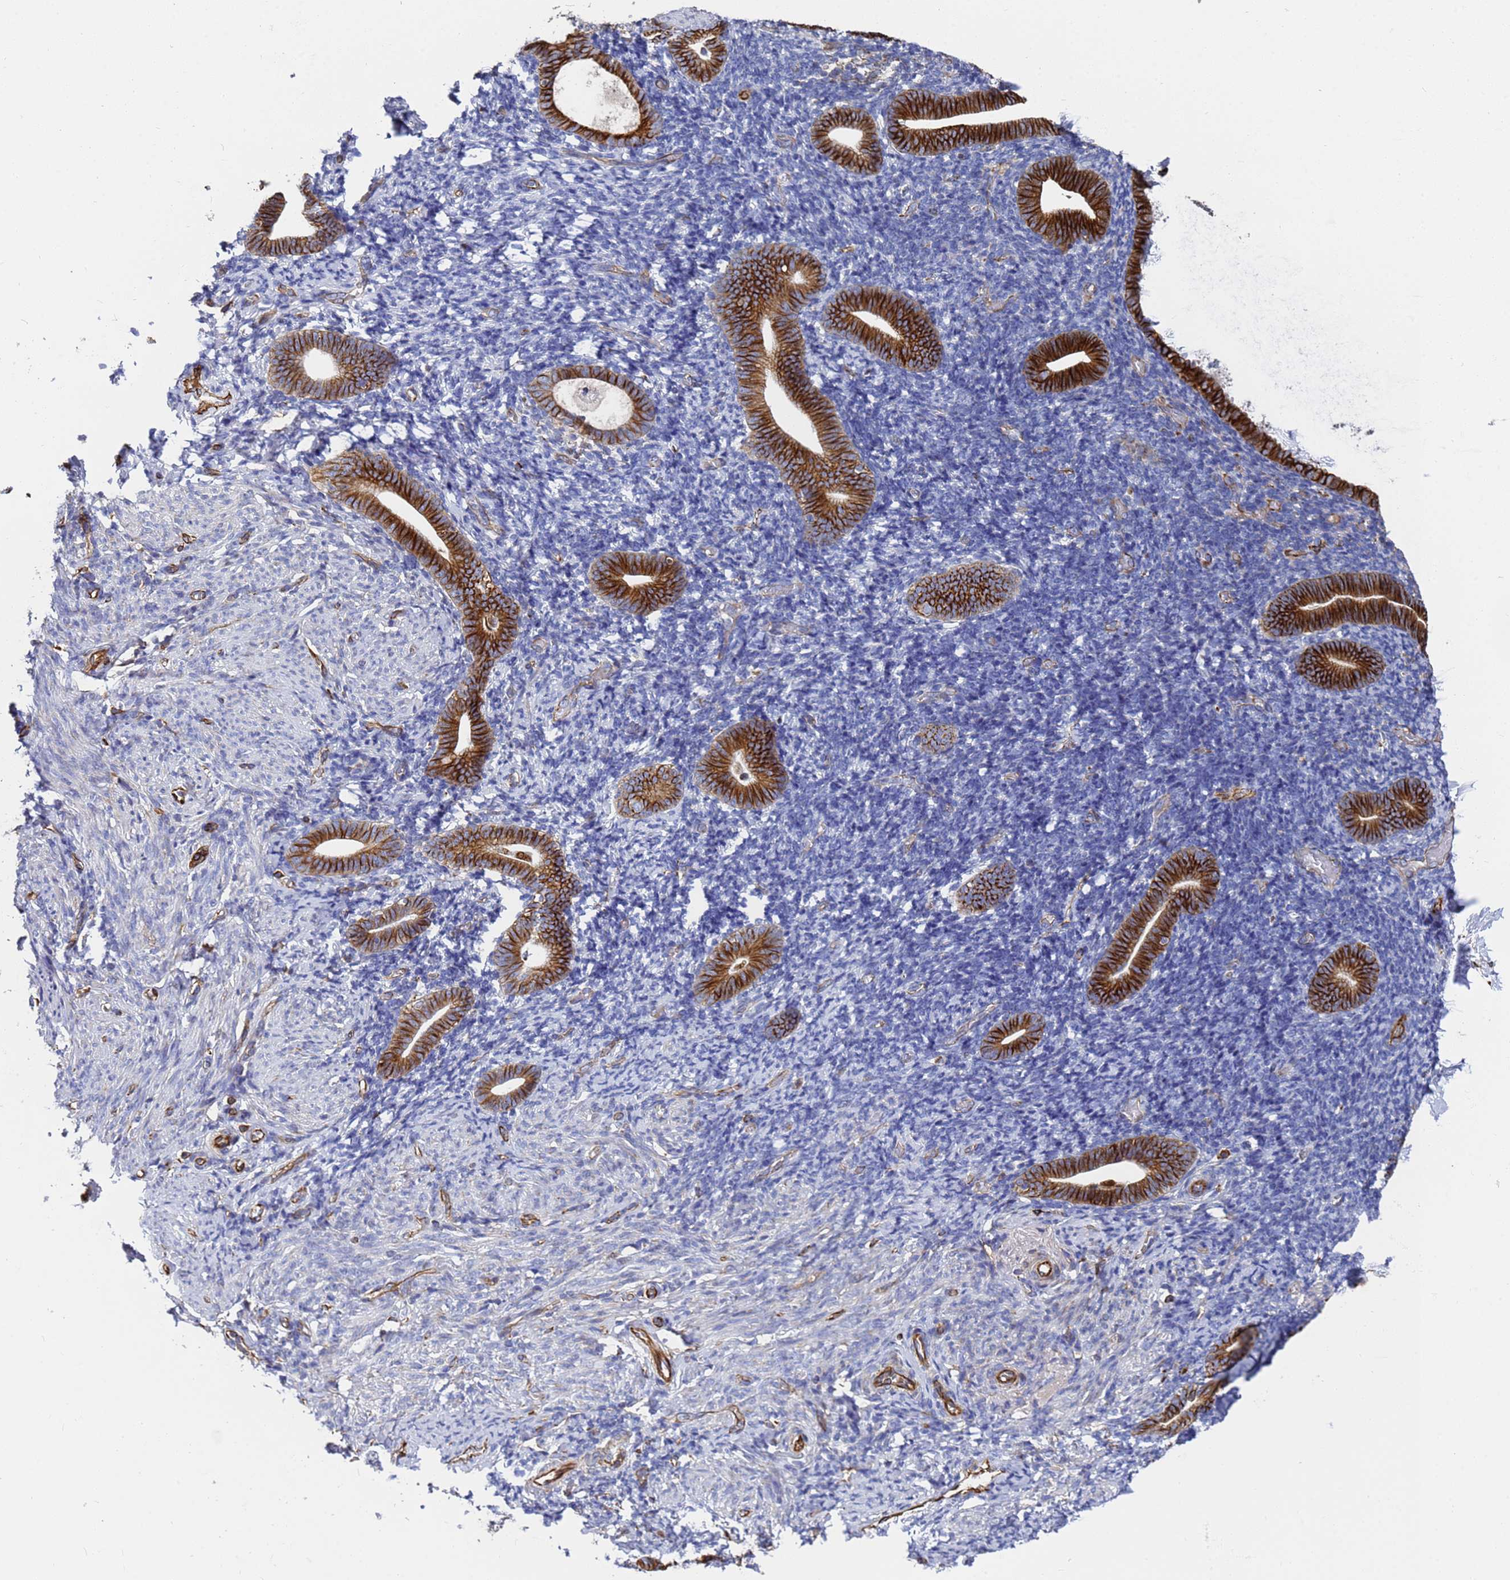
{"staining": {"intensity": "moderate", "quantity": "<25%", "location": "cytoplasmic/membranous"}, "tissue": "endometrium", "cell_type": "Cells in endometrial stroma", "image_type": "normal", "snomed": [{"axis": "morphology", "description": "Normal tissue, NOS"}, {"axis": "topography", "description": "Endometrium"}], "caption": "Cells in endometrial stroma demonstrate low levels of moderate cytoplasmic/membranous positivity in approximately <25% of cells in normal human endometrium.", "gene": "SYT13", "patient": {"sex": "female", "age": 51}}